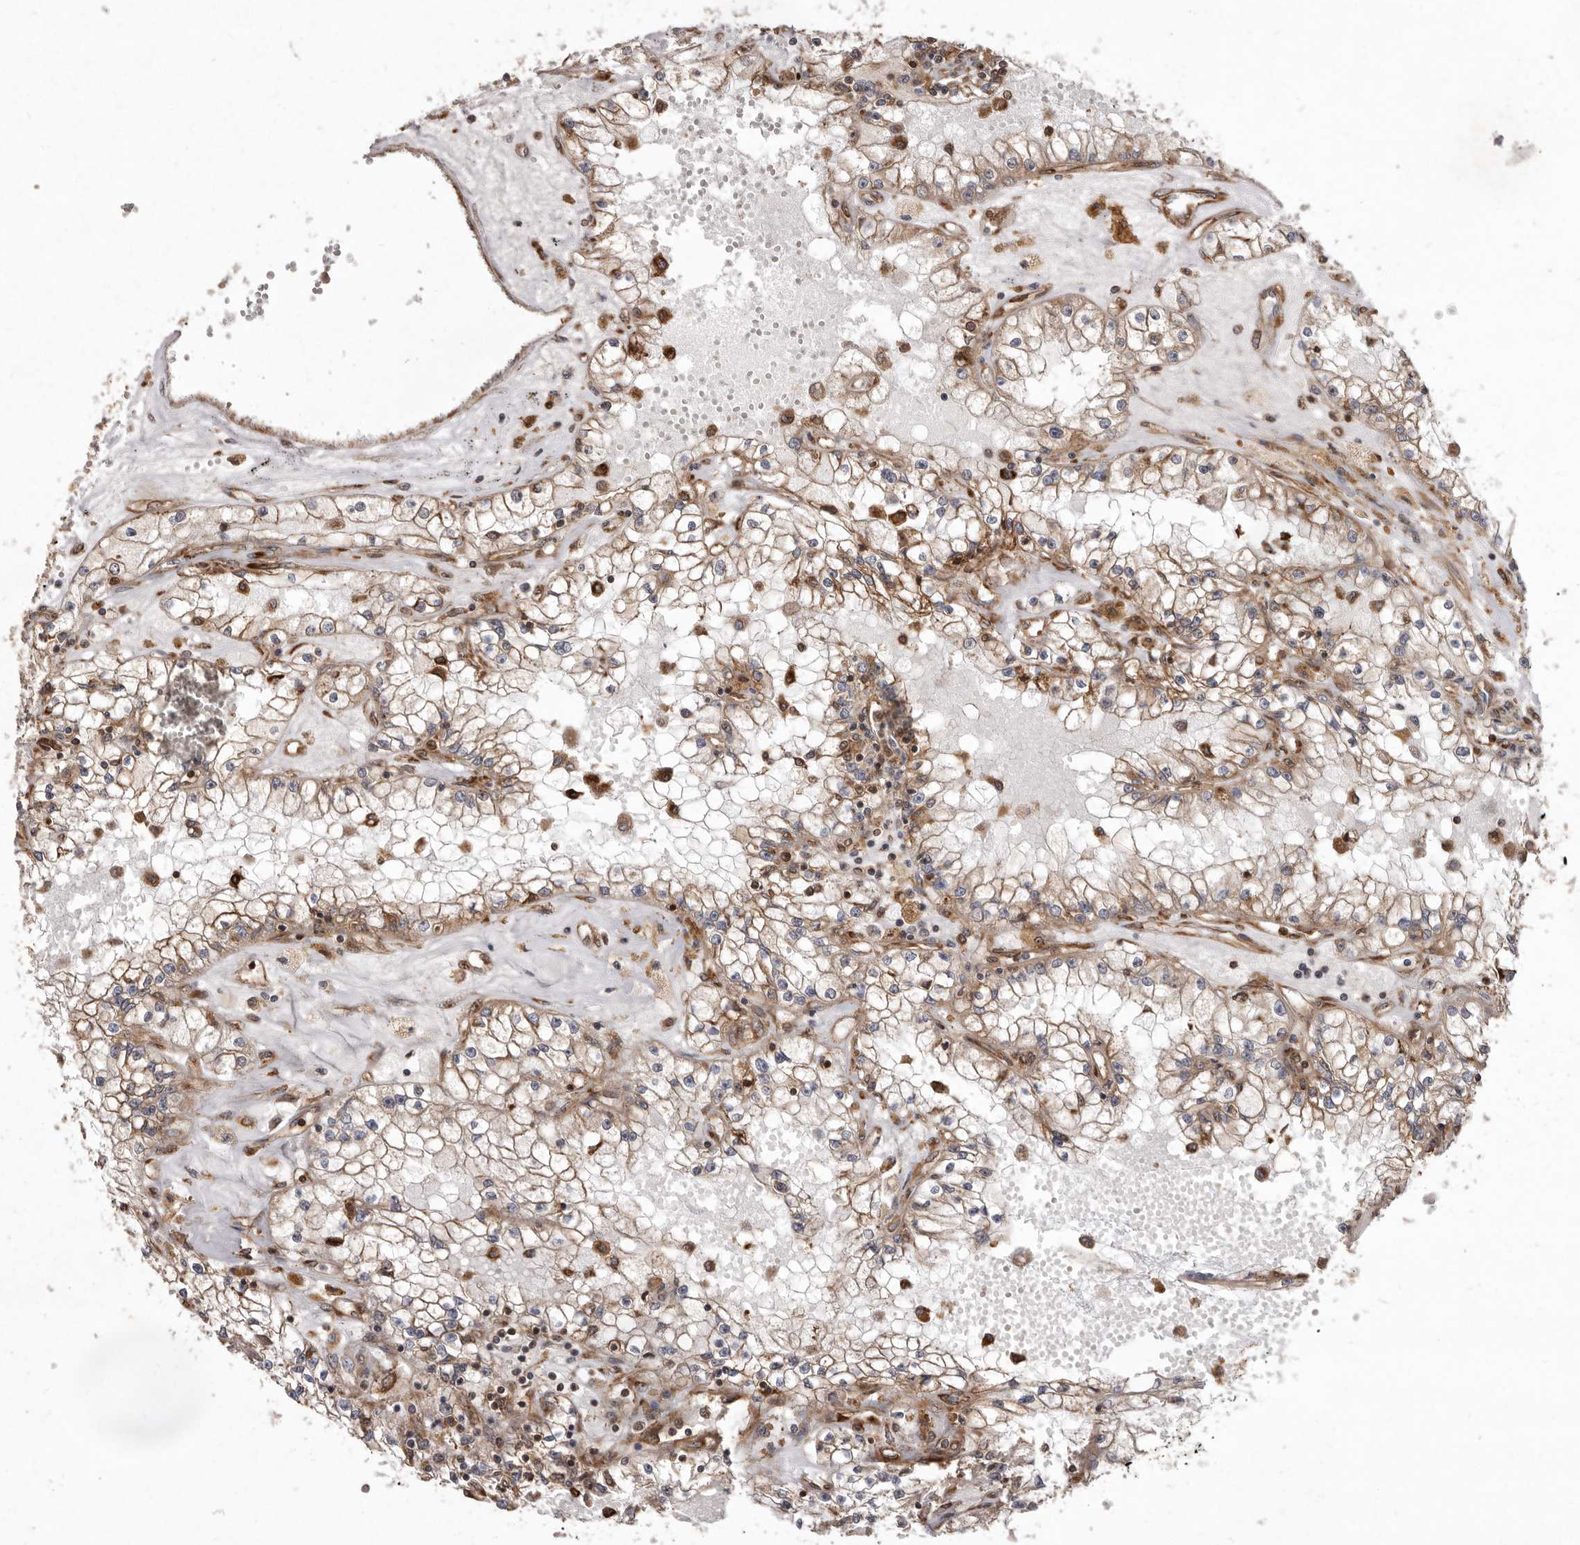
{"staining": {"intensity": "moderate", "quantity": ">75%", "location": "cytoplasmic/membranous"}, "tissue": "renal cancer", "cell_type": "Tumor cells", "image_type": "cancer", "snomed": [{"axis": "morphology", "description": "Adenocarcinoma, NOS"}, {"axis": "topography", "description": "Kidney"}], "caption": "Immunohistochemistry photomicrograph of renal cancer stained for a protein (brown), which reveals medium levels of moderate cytoplasmic/membranous staining in approximately >75% of tumor cells.", "gene": "FLAD1", "patient": {"sex": "male", "age": 56}}